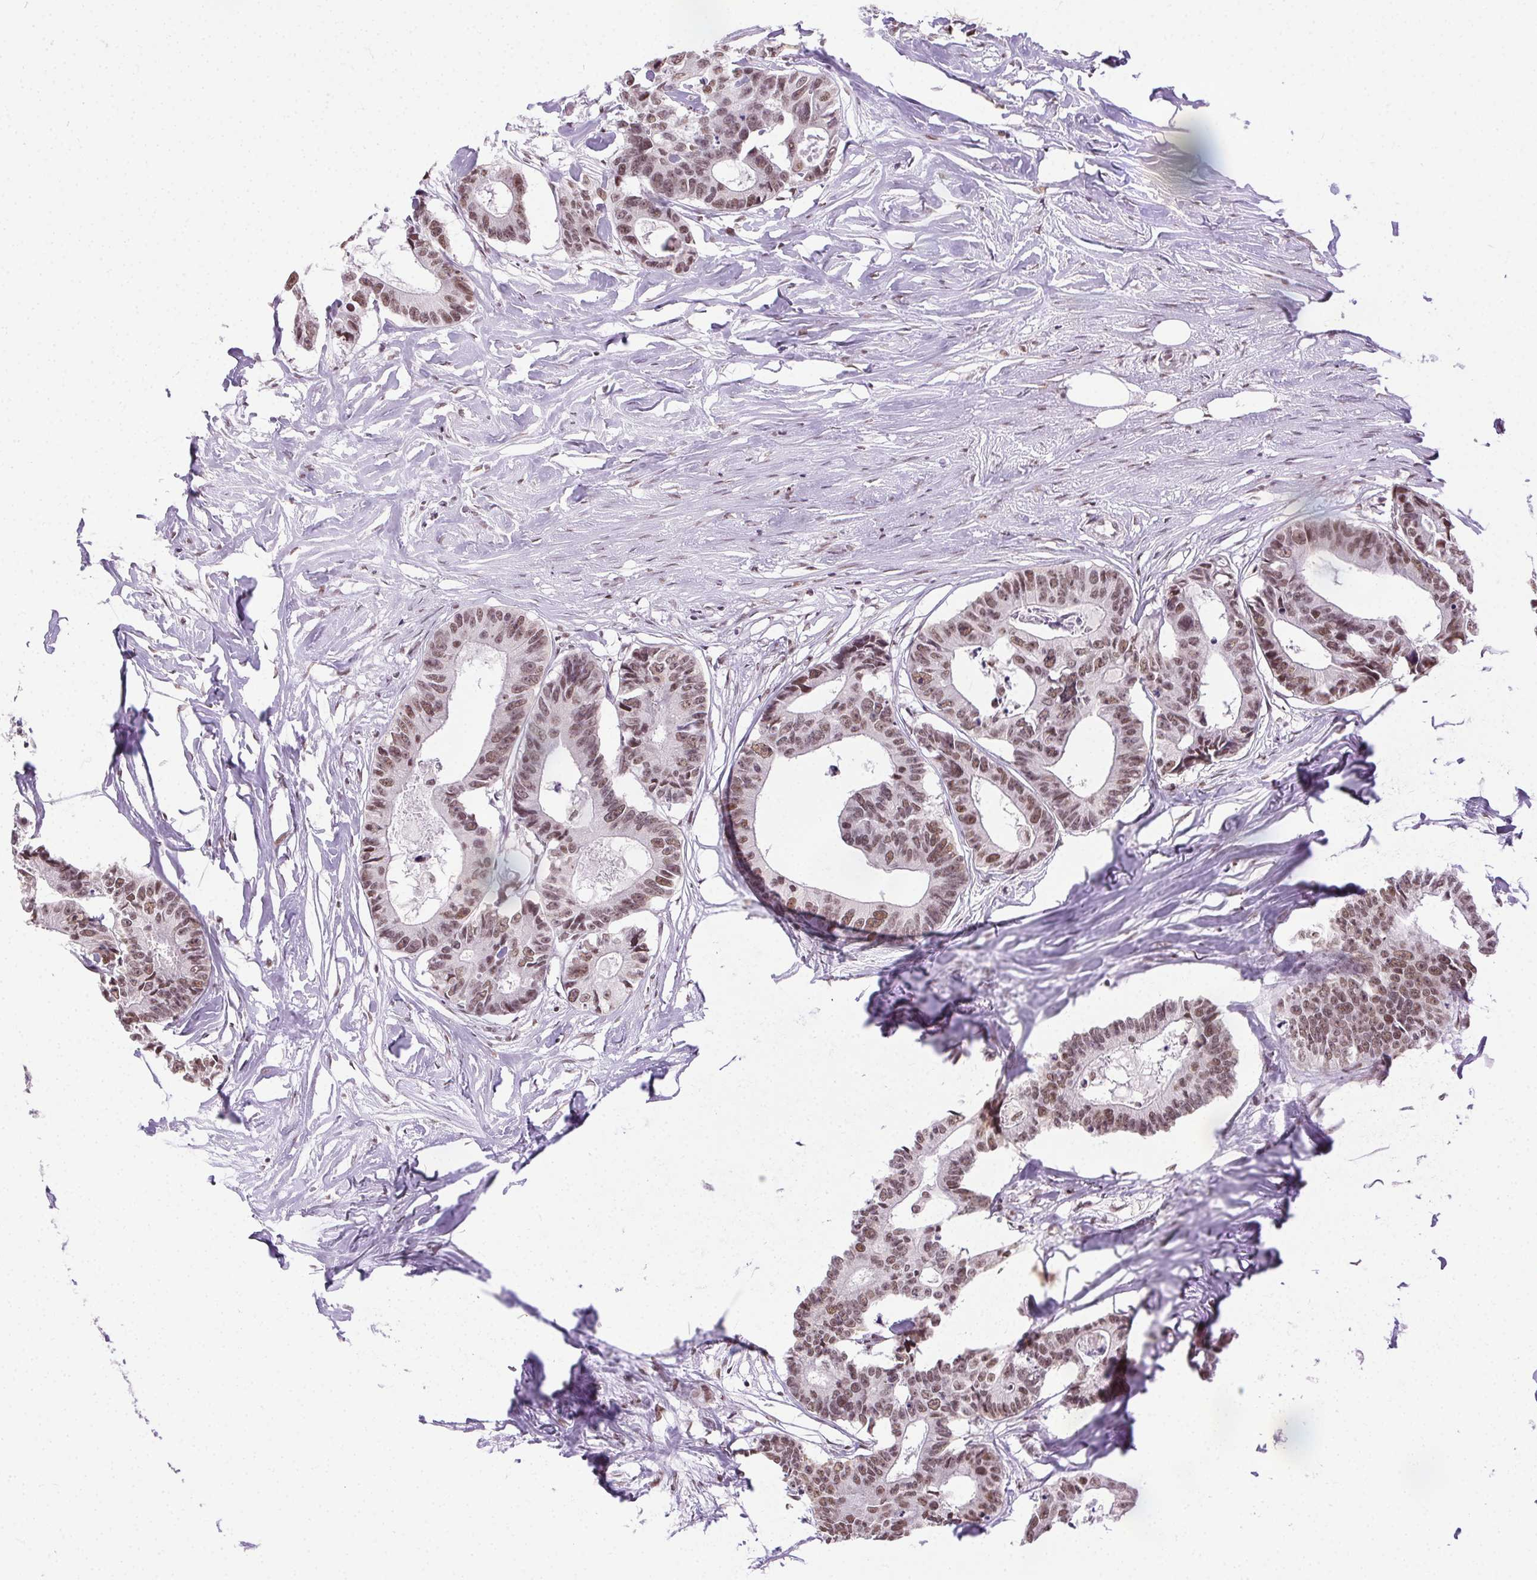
{"staining": {"intensity": "weak", "quantity": ">75%", "location": "nuclear"}, "tissue": "colorectal cancer", "cell_type": "Tumor cells", "image_type": "cancer", "snomed": [{"axis": "morphology", "description": "Adenocarcinoma, NOS"}, {"axis": "topography", "description": "Rectum"}], "caption": "IHC of human colorectal cancer demonstrates low levels of weak nuclear expression in approximately >75% of tumor cells.", "gene": "TRA2B", "patient": {"sex": "male", "age": 57}}